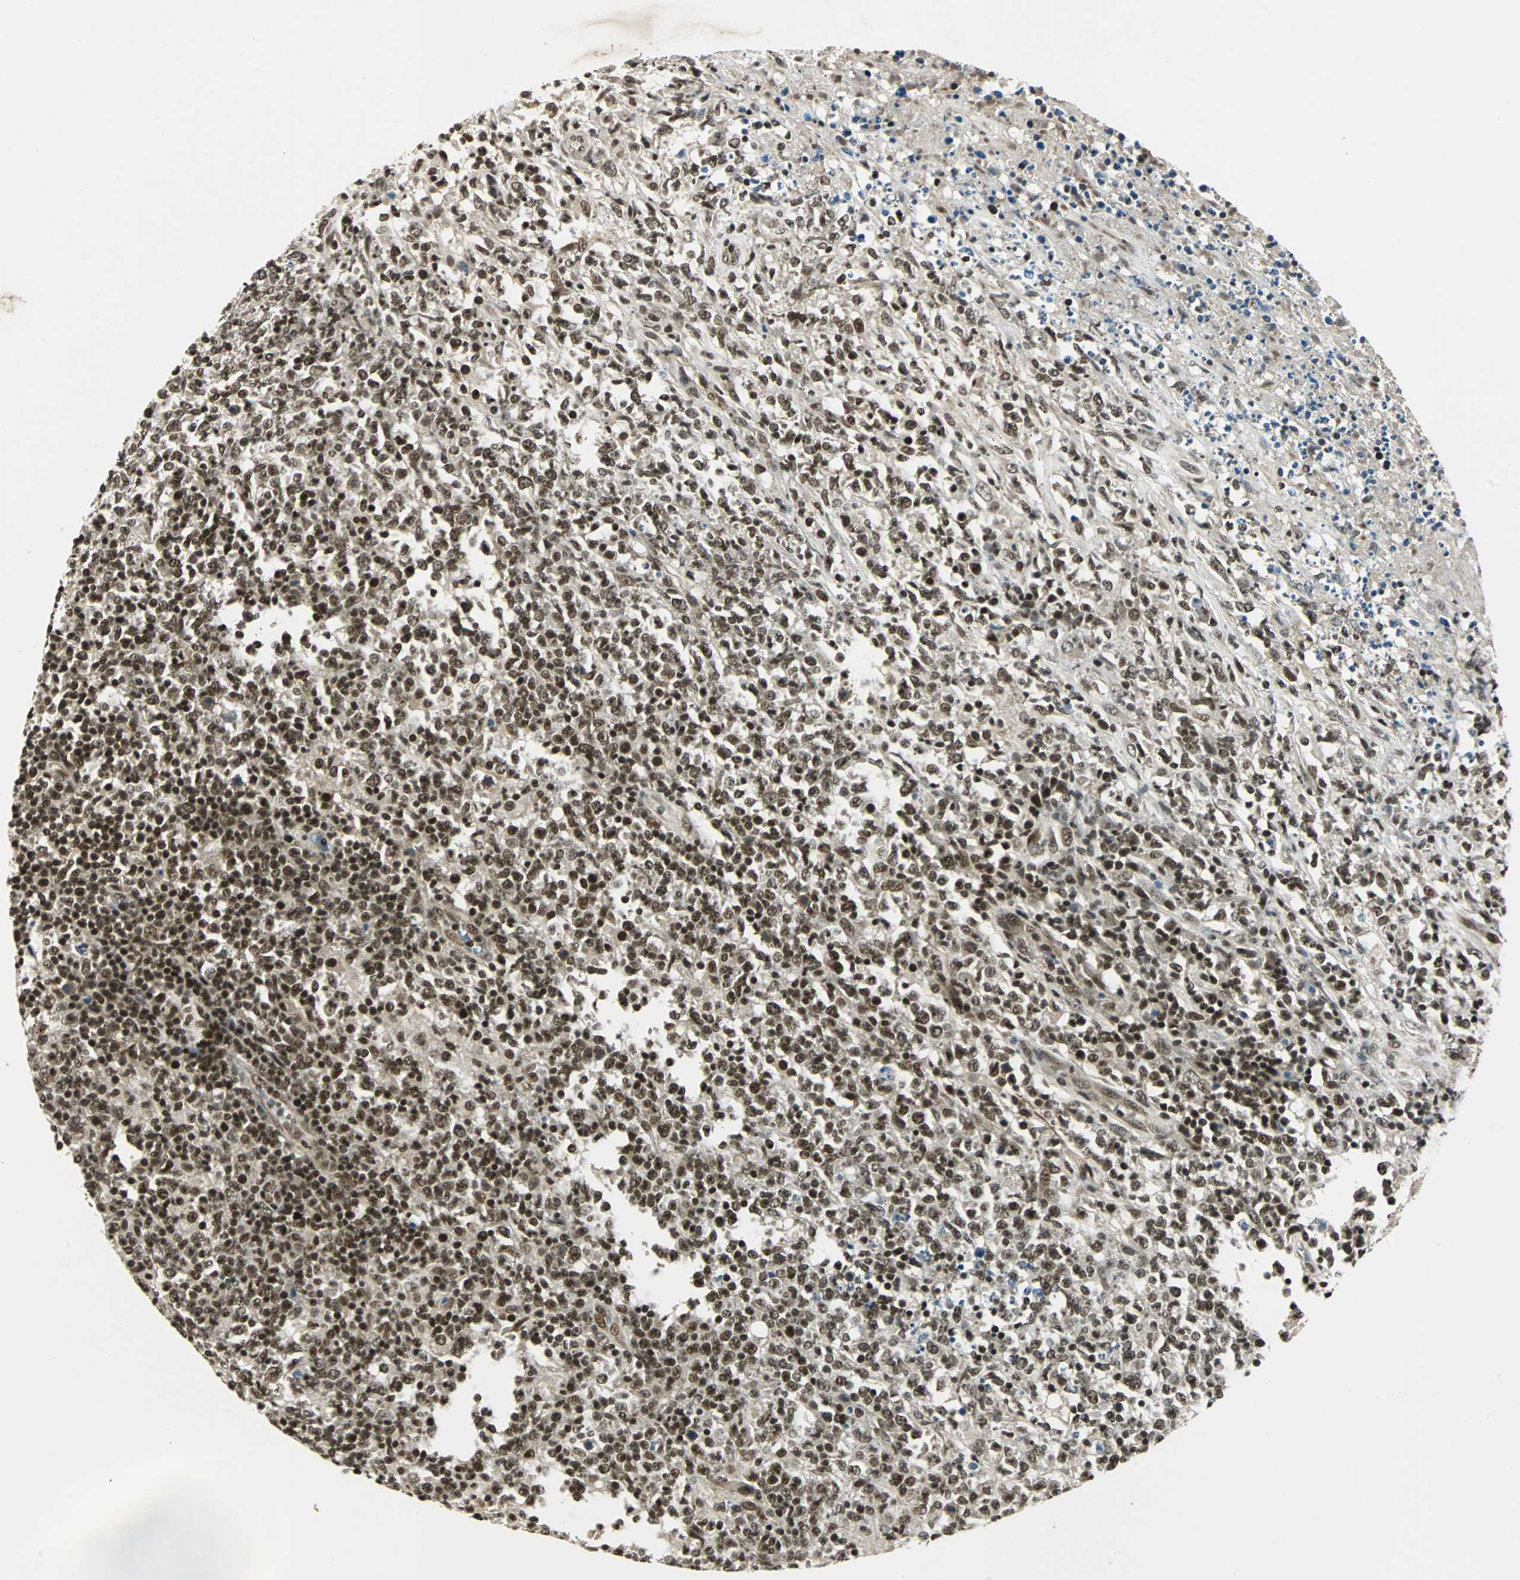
{"staining": {"intensity": "strong", "quantity": ">75%", "location": "nuclear"}, "tissue": "lymphoma", "cell_type": "Tumor cells", "image_type": "cancer", "snomed": [{"axis": "morphology", "description": "Malignant lymphoma, non-Hodgkin's type, High grade"}, {"axis": "topography", "description": "Lymph node"}], "caption": "Malignant lymphoma, non-Hodgkin's type (high-grade) stained with DAB immunohistochemistry (IHC) displays high levels of strong nuclear staining in approximately >75% of tumor cells.", "gene": "TAF5", "patient": {"sex": "female", "age": 84}}